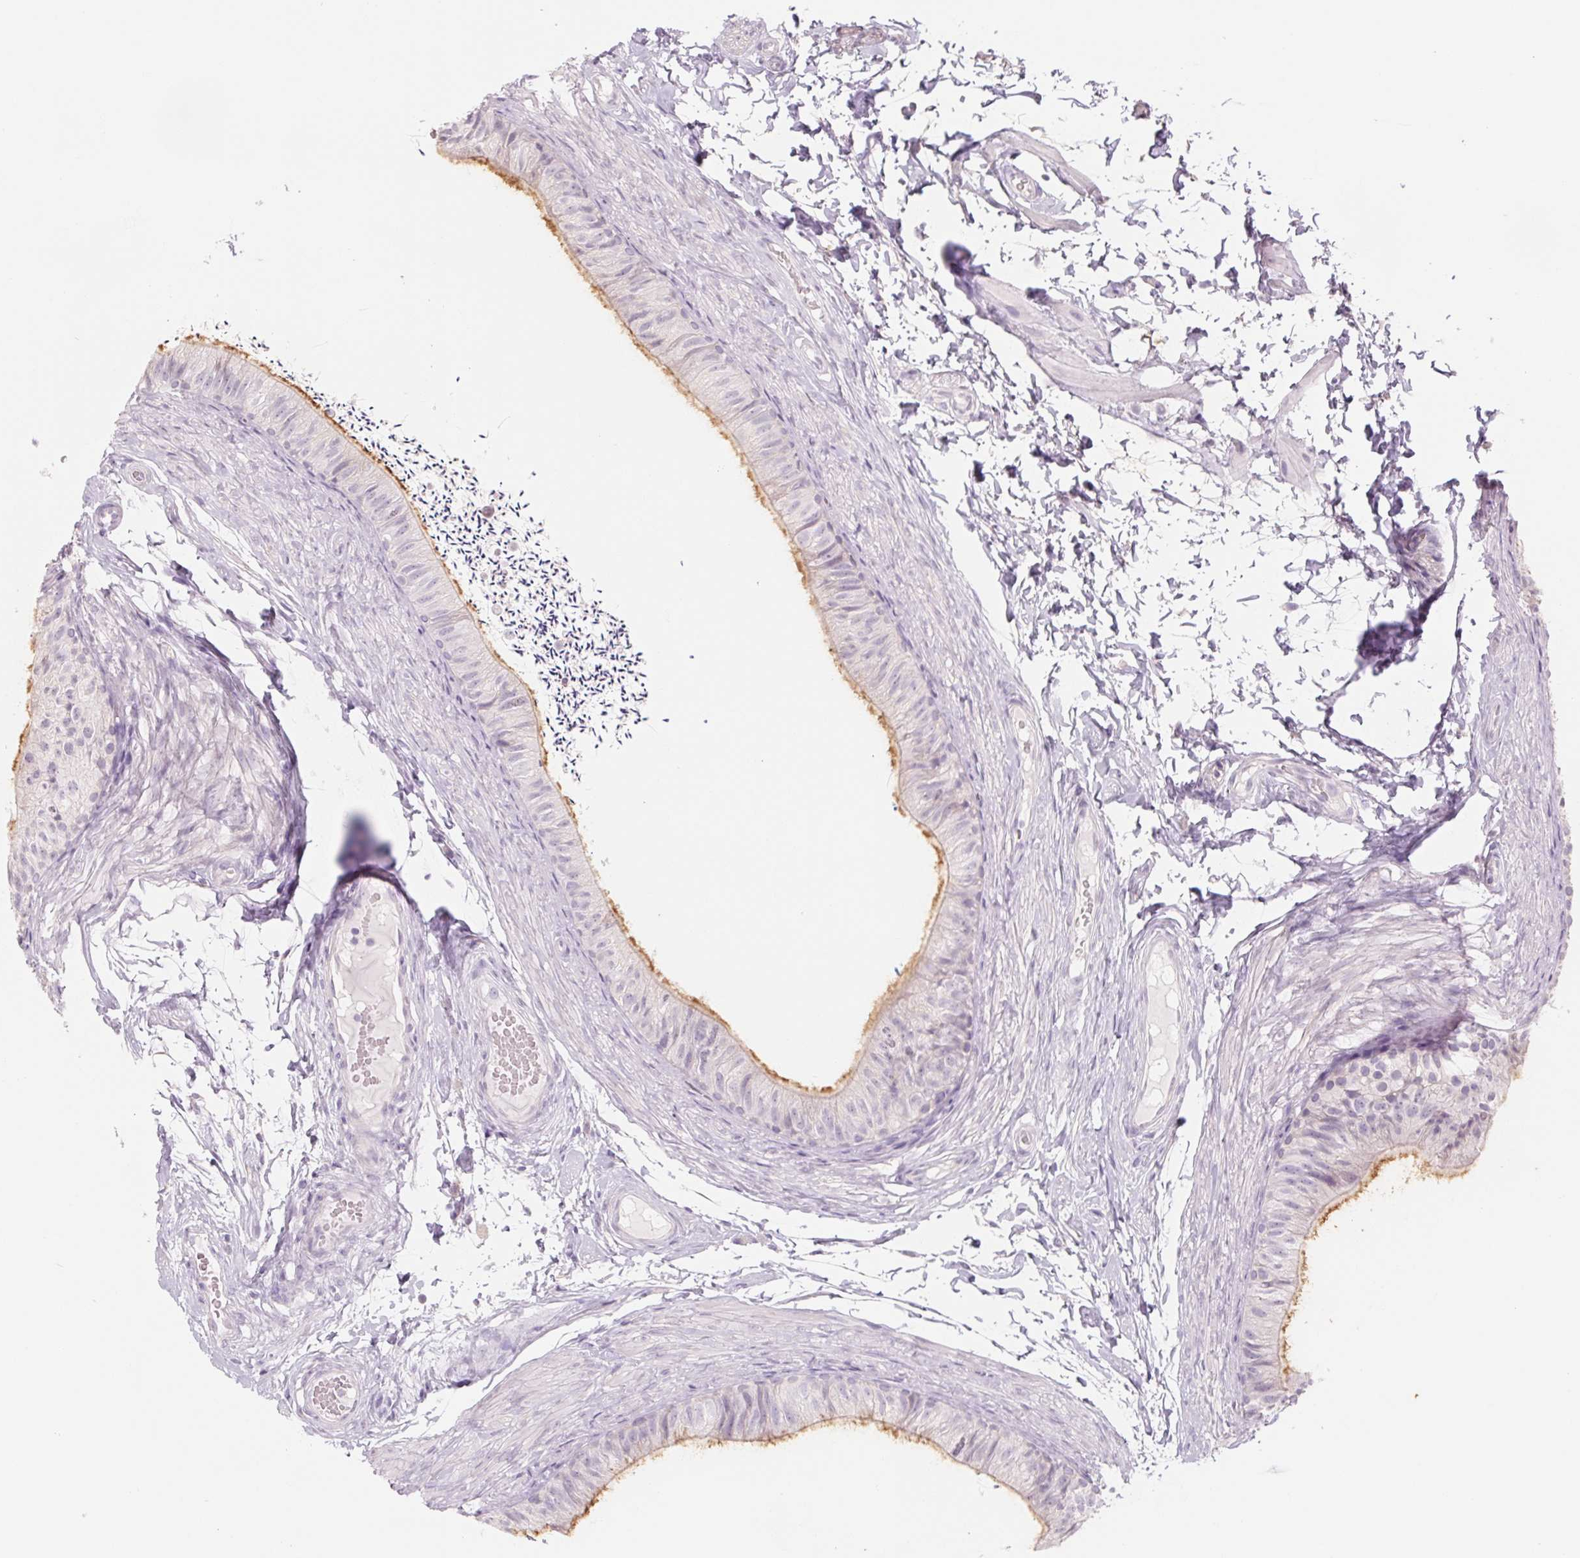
{"staining": {"intensity": "moderate", "quantity": "<25%", "location": "cytoplasmic/membranous"}, "tissue": "epididymis", "cell_type": "Glandular cells", "image_type": "normal", "snomed": [{"axis": "morphology", "description": "Normal tissue, NOS"}, {"axis": "topography", "description": "Epididymis, spermatic cord, NOS"}, {"axis": "topography", "description": "Epididymis"}, {"axis": "topography", "description": "Peripheral nerve tissue"}], "caption": "Immunohistochemical staining of normal epididymis shows low levels of moderate cytoplasmic/membranous staining in approximately <25% of glandular cells. (DAB (3,3'-diaminobenzidine) IHC with brightfield microscopy, high magnification).", "gene": "POU1F1", "patient": {"sex": "male", "age": 29}}